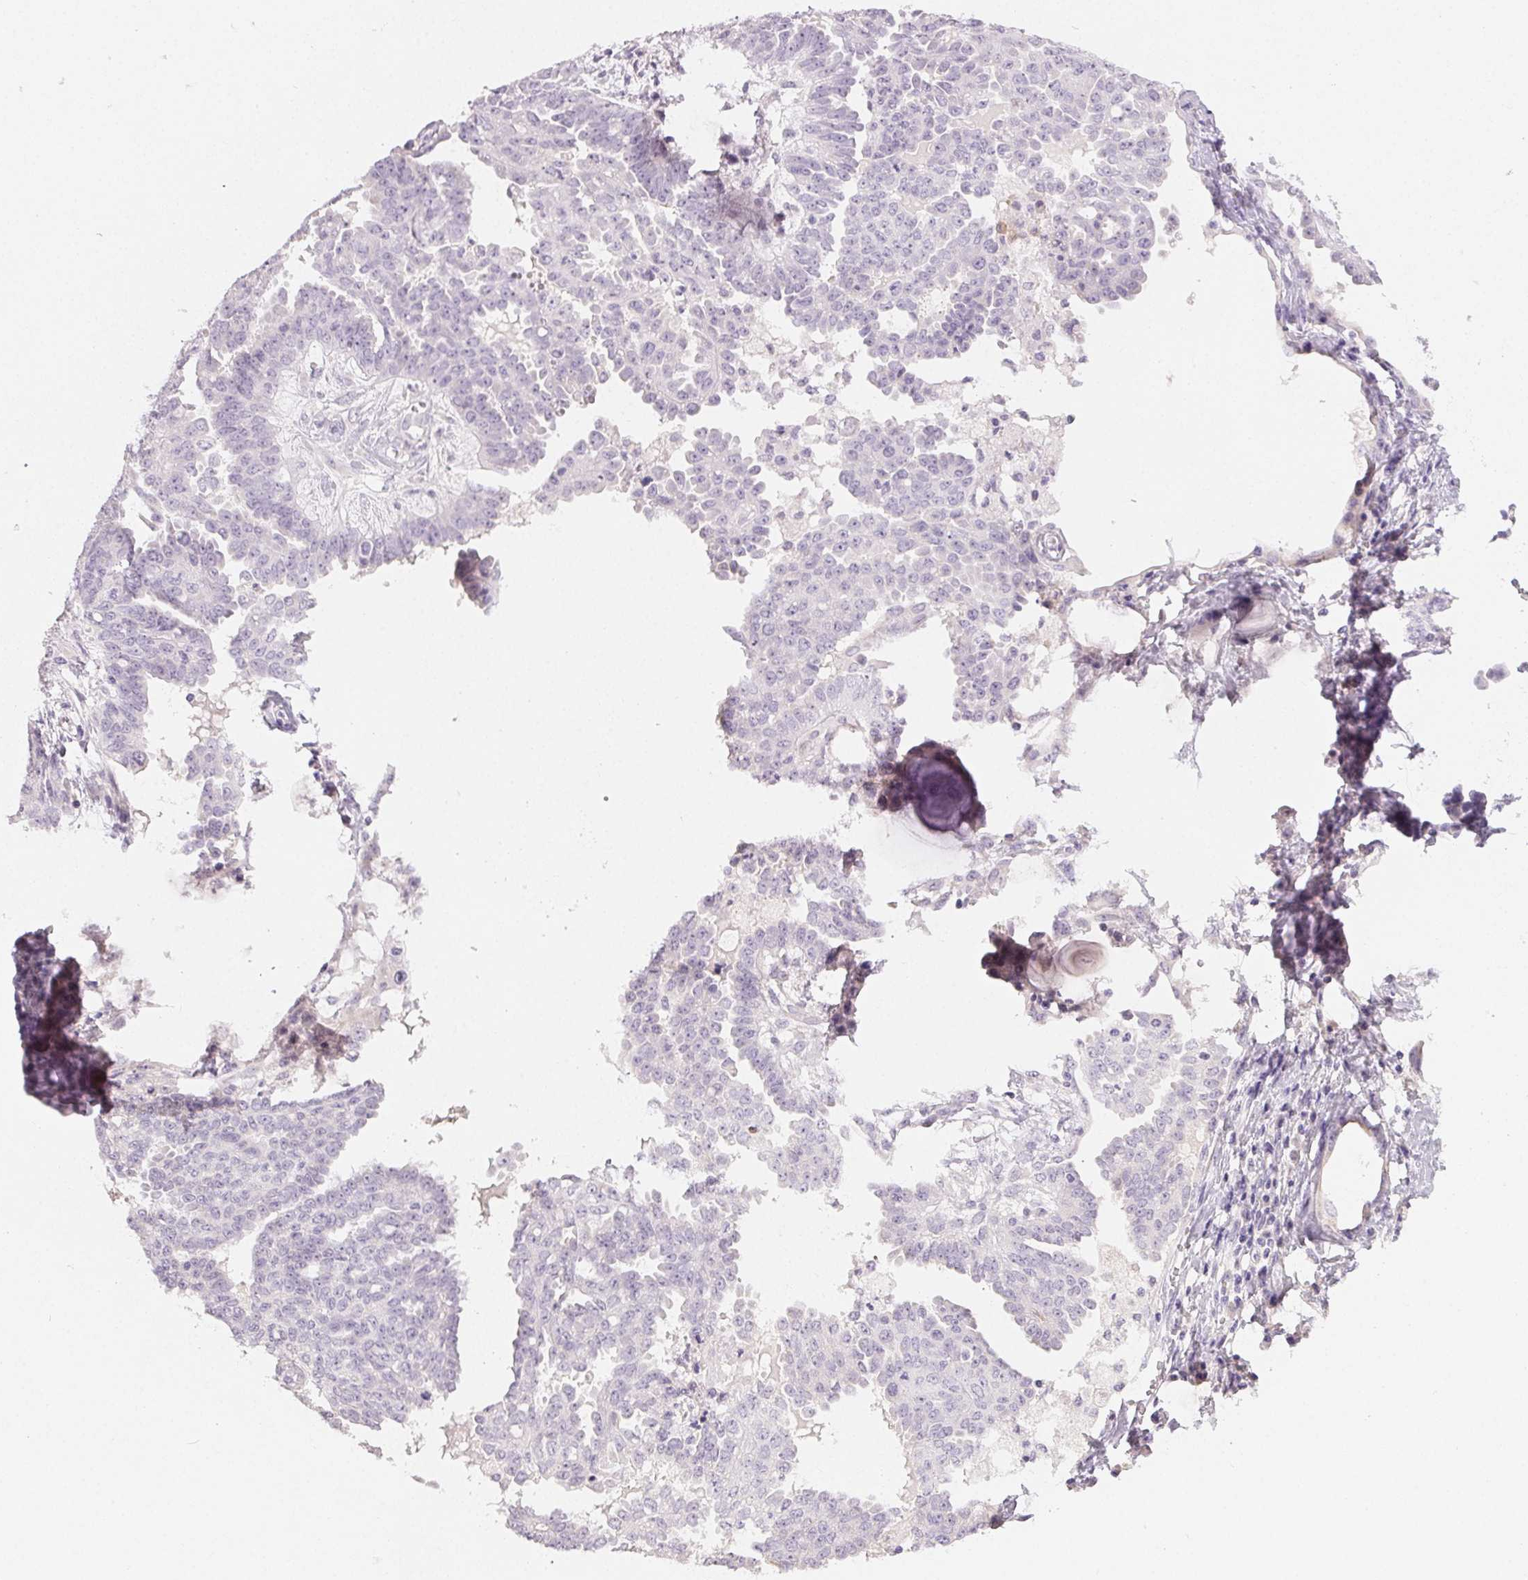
{"staining": {"intensity": "negative", "quantity": "none", "location": "none"}, "tissue": "ovarian cancer", "cell_type": "Tumor cells", "image_type": "cancer", "snomed": [{"axis": "morphology", "description": "Cystadenocarcinoma, serous, NOS"}, {"axis": "topography", "description": "Ovary"}], "caption": "Ovarian cancer (serous cystadenocarcinoma) stained for a protein using IHC shows no expression tumor cells.", "gene": "MIOX", "patient": {"sex": "female", "age": 71}}